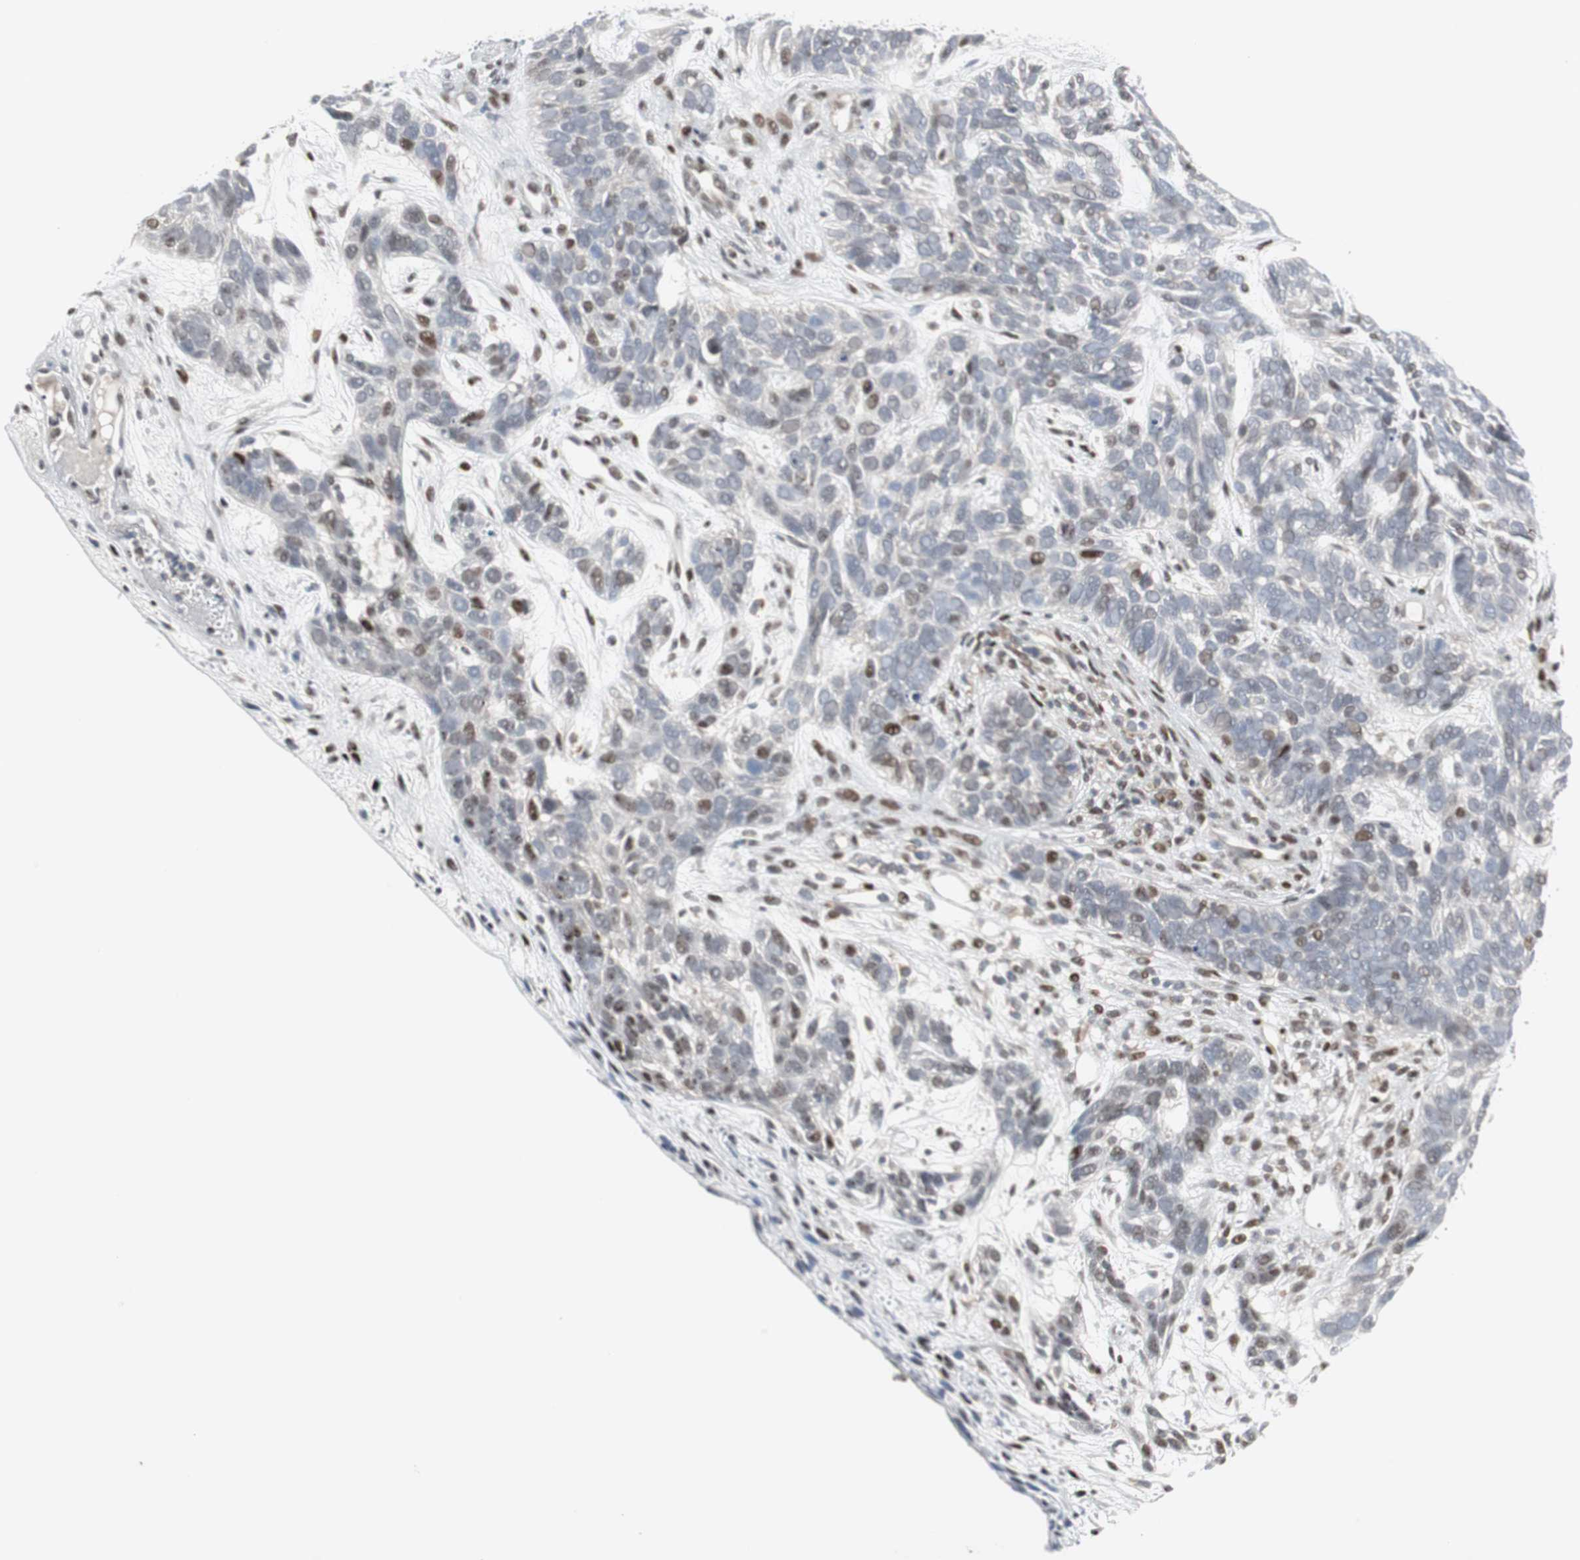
{"staining": {"intensity": "negative", "quantity": "none", "location": "none"}, "tissue": "skin cancer", "cell_type": "Tumor cells", "image_type": "cancer", "snomed": [{"axis": "morphology", "description": "Basal cell carcinoma"}, {"axis": "topography", "description": "Skin"}], "caption": "DAB immunohistochemical staining of skin cancer (basal cell carcinoma) exhibits no significant positivity in tumor cells.", "gene": "GRK2", "patient": {"sex": "male", "age": 87}}